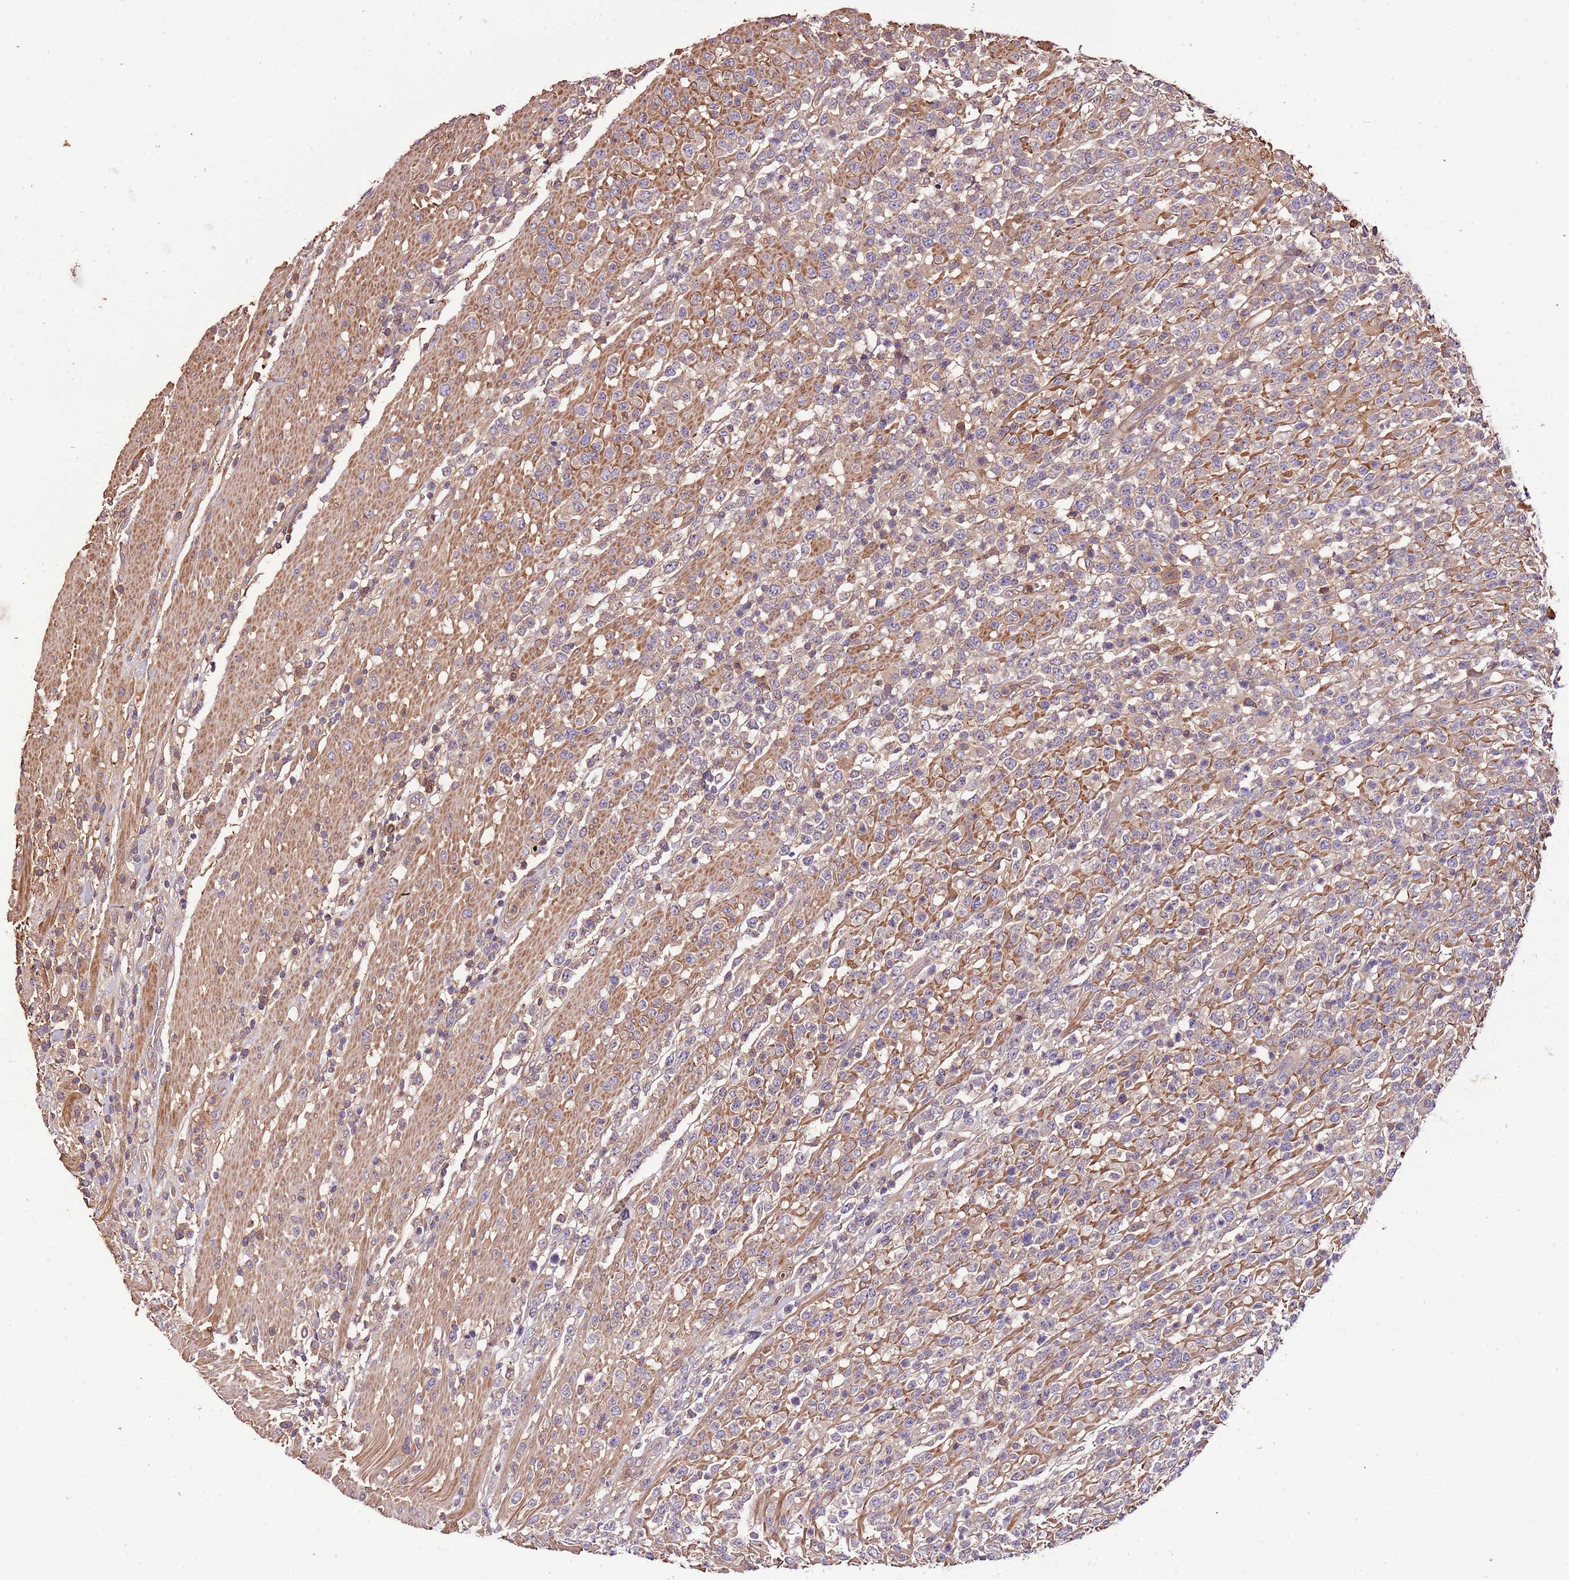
{"staining": {"intensity": "weak", "quantity": "<25%", "location": "cytoplasmic/membranous"}, "tissue": "lymphoma", "cell_type": "Tumor cells", "image_type": "cancer", "snomed": [{"axis": "morphology", "description": "Malignant lymphoma, non-Hodgkin's type, High grade"}, {"axis": "topography", "description": "Colon"}], "caption": "Immunohistochemistry of high-grade malignant lymphoma, non-Hodgkin's type demonstrates no positivity in tumor cells.", "gene": "DENR", "patient": {"sex": "female", "age": 53}}